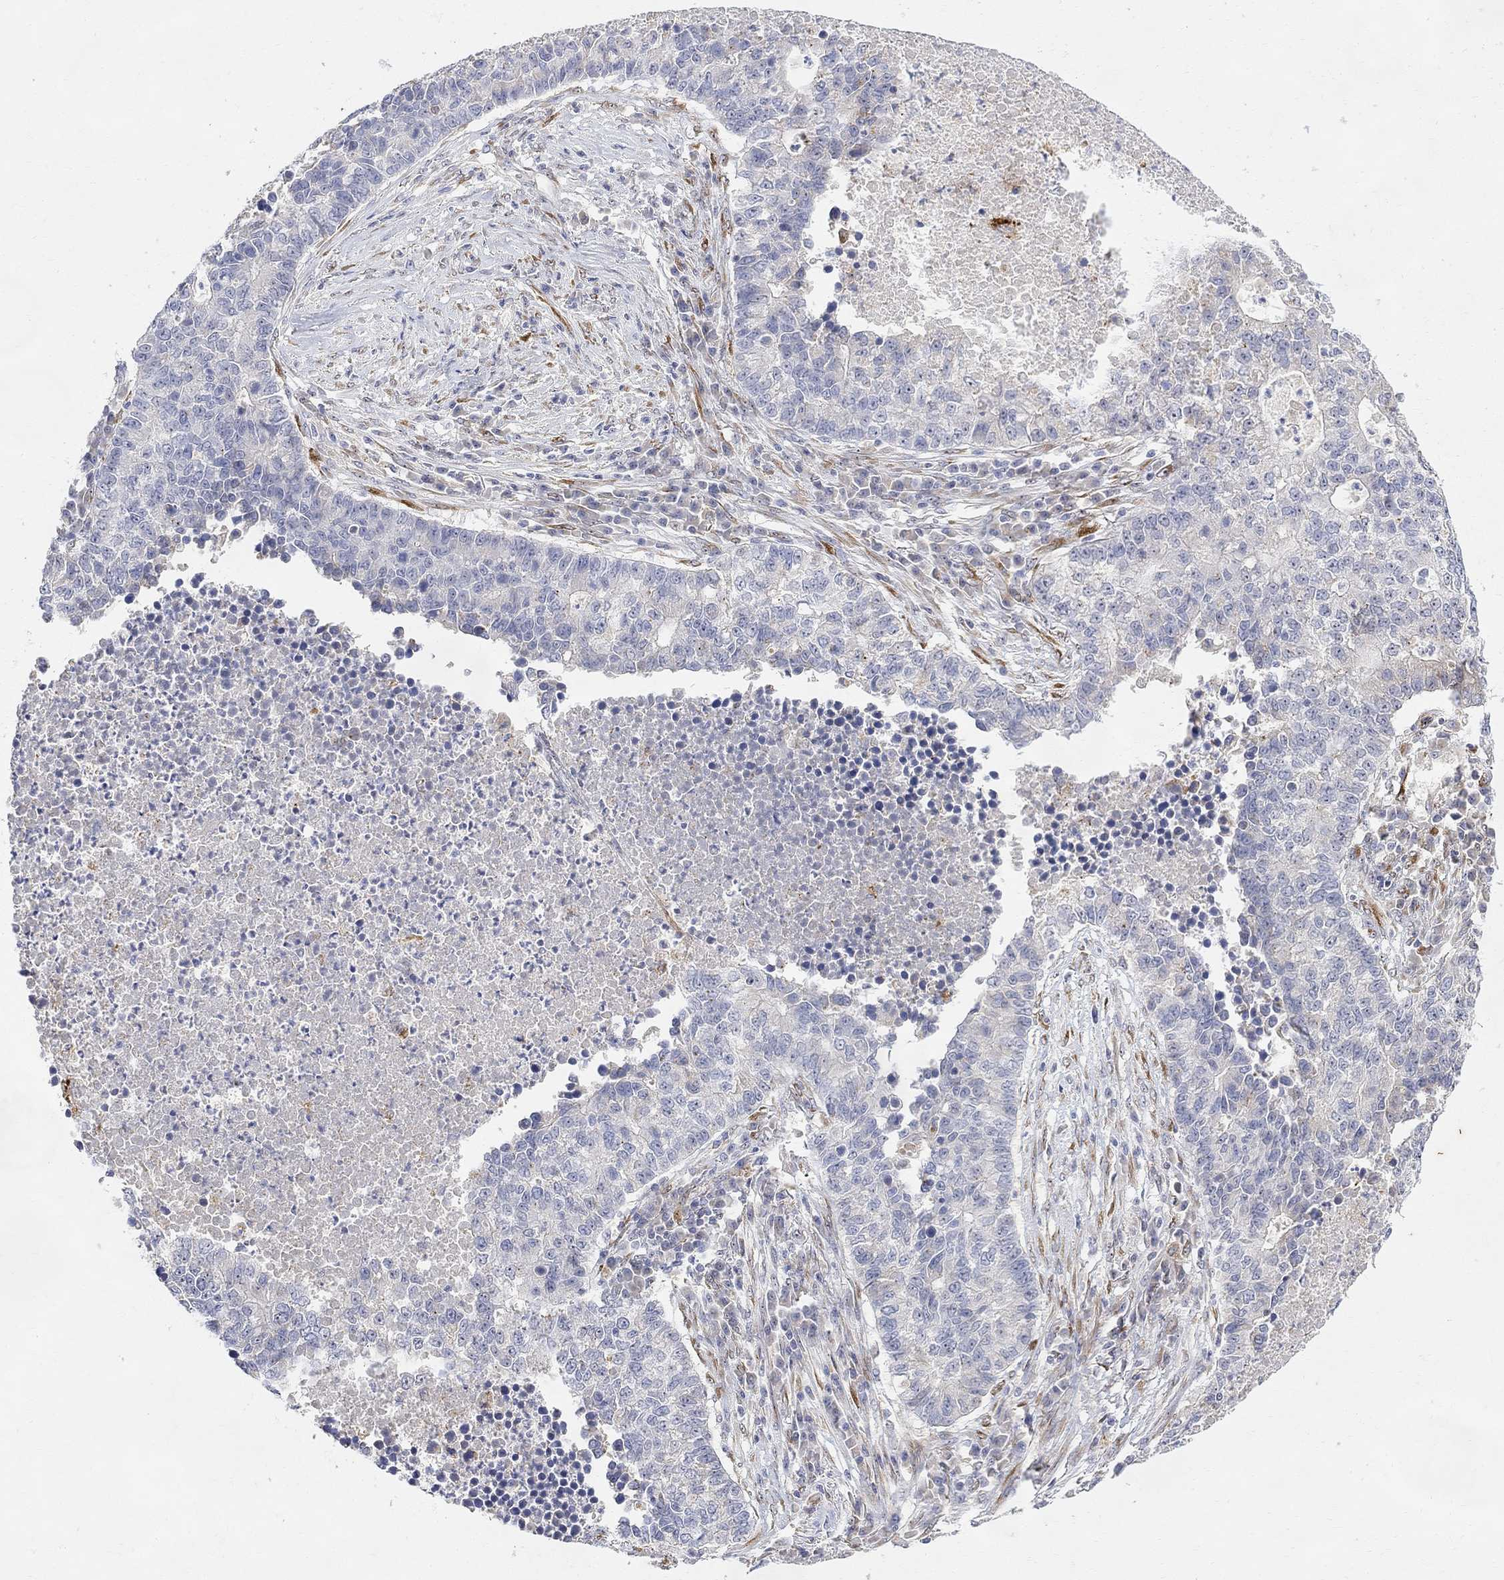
{"staining": {"intensity": "weak", "quantity": "<25%", "location": "cytoplasmic/membranous"}, "tissue": "lung cancer", "cell_type": "Tumor cells", "image_type": "cancer", "snomed": [{"axis": "morphology", "description": "Adenocarcinoma, NOS"}, {"axis": "topography", "description": "Lung"}], "caption": "DAB (3,3'-diaminobenzidine) immunohistochemical staining of lung cancer shows no significant staining in tumor cells.", "gene": "FNDC5", "patient": {"sex": "male", "age": 57}}